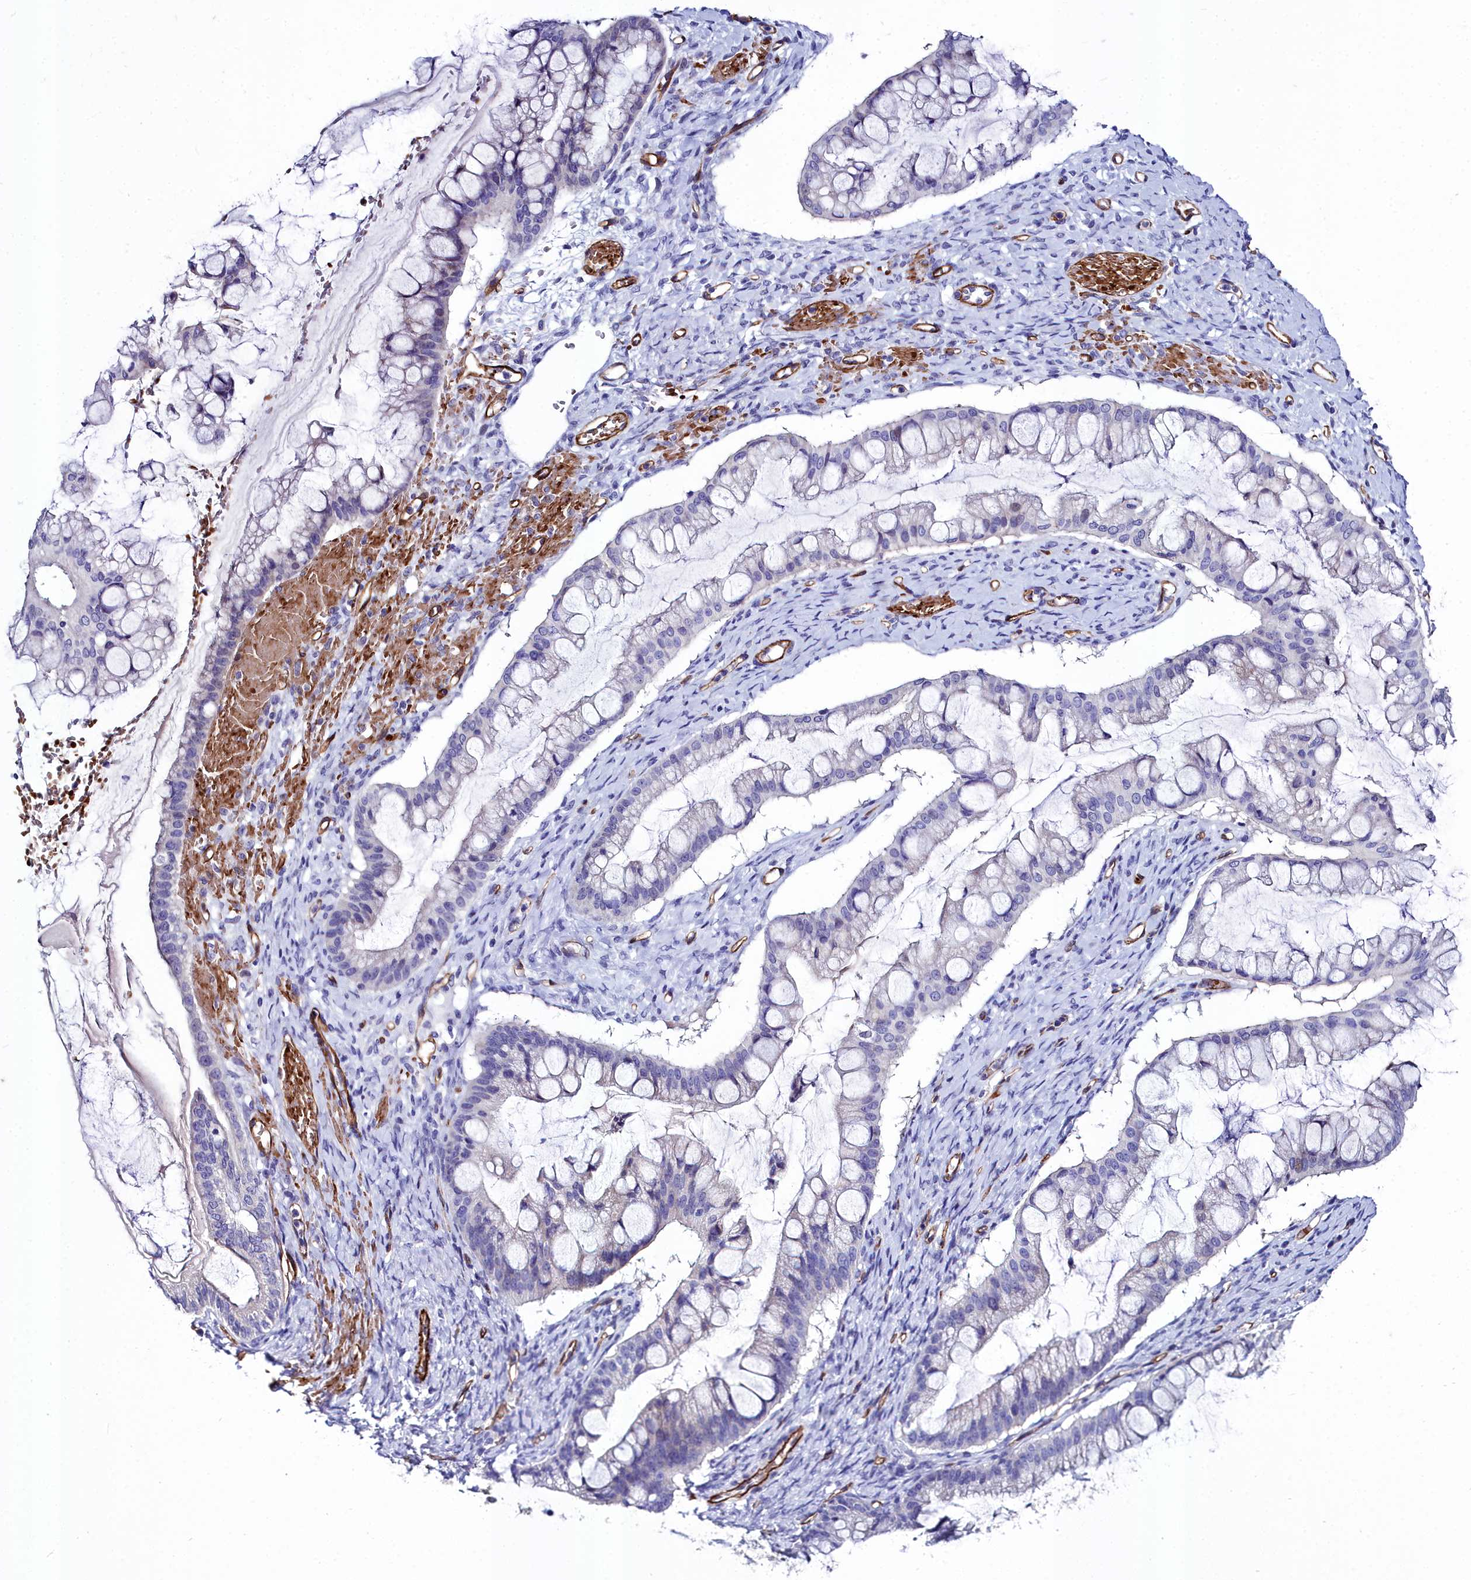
{"staining": {"intensity": "negative", "quantity": "none", "location": "none"}, "tissue": "ovarian cancer", "cell_type": "Tumor cells", "image_type": "cancer", "snomed": [{"axis": "morphology", "description": "Cystadenocarcinoma, mucinous, NOS"}, {"axis": "topography", "description": "Ovary"}], "caption": "Immunohistochemistry (IHC) image of ovarian cancer stained for a protein (brown), which reveals no positivity in tumor cells.", "gene": "CYP4F11", "patient": {"sex": "female", "age": 73}}